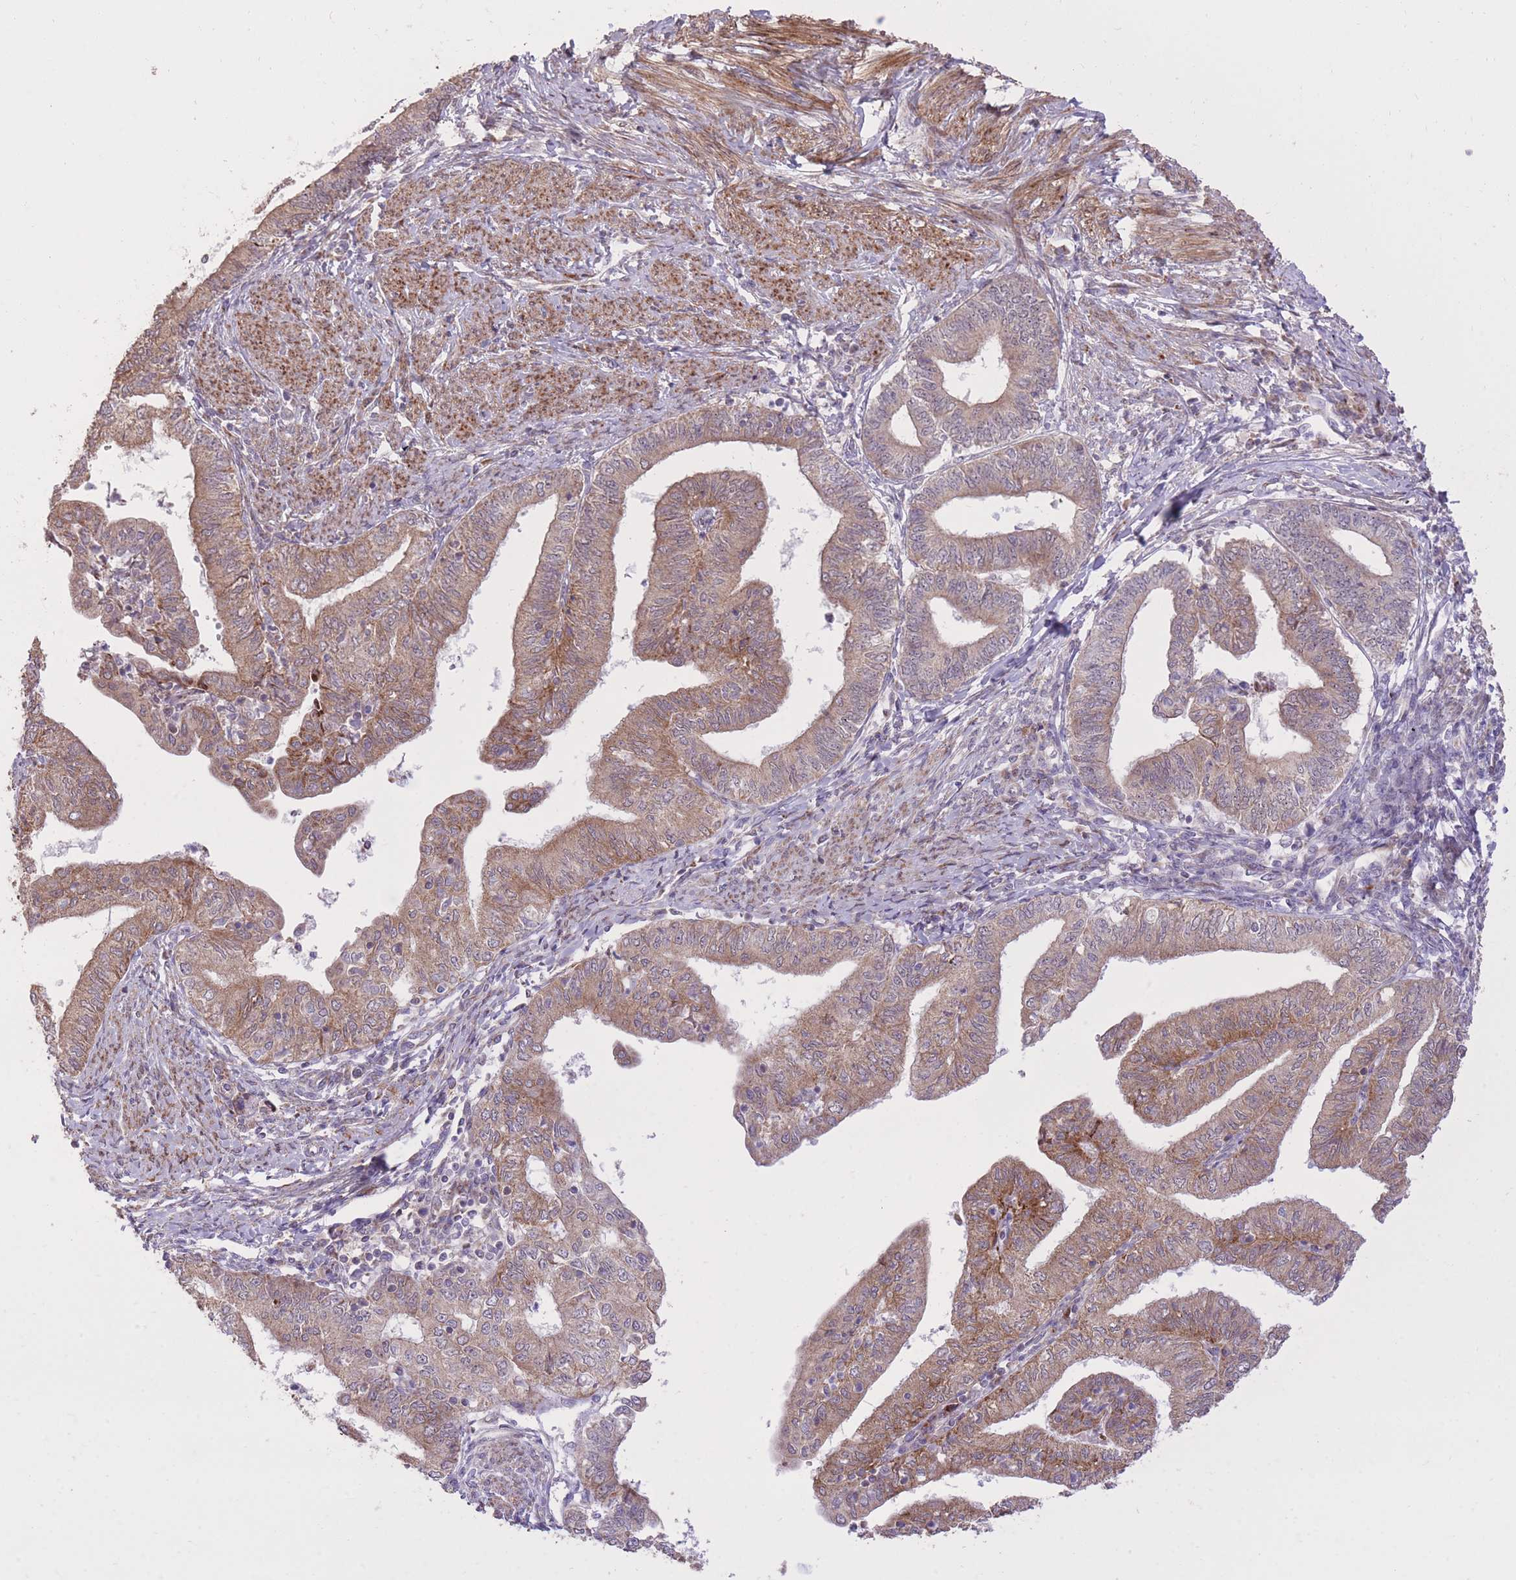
{"staining": {"intensity": "weak", "quantity": ">75%", "location": "cytoplasmic/membranous"}, "tissue": "endometrial cancer", "cell_type": "Tumor cells", "image_type": "cancer", "snomed": [{"axis": "morphology", "description": "Adenocarcinoma, NOS"}, {"axis": "topography", "description": "Endometrium"}], "caption": "A histopathology image of human endometrial cancer (adenocarcinoma) stained for a protein demonstrates weak cytoplasmic/membranous brown staining in tumor cells.", "gene": "SLC4A4", "patient": {"sex": "female", "age": 66}}